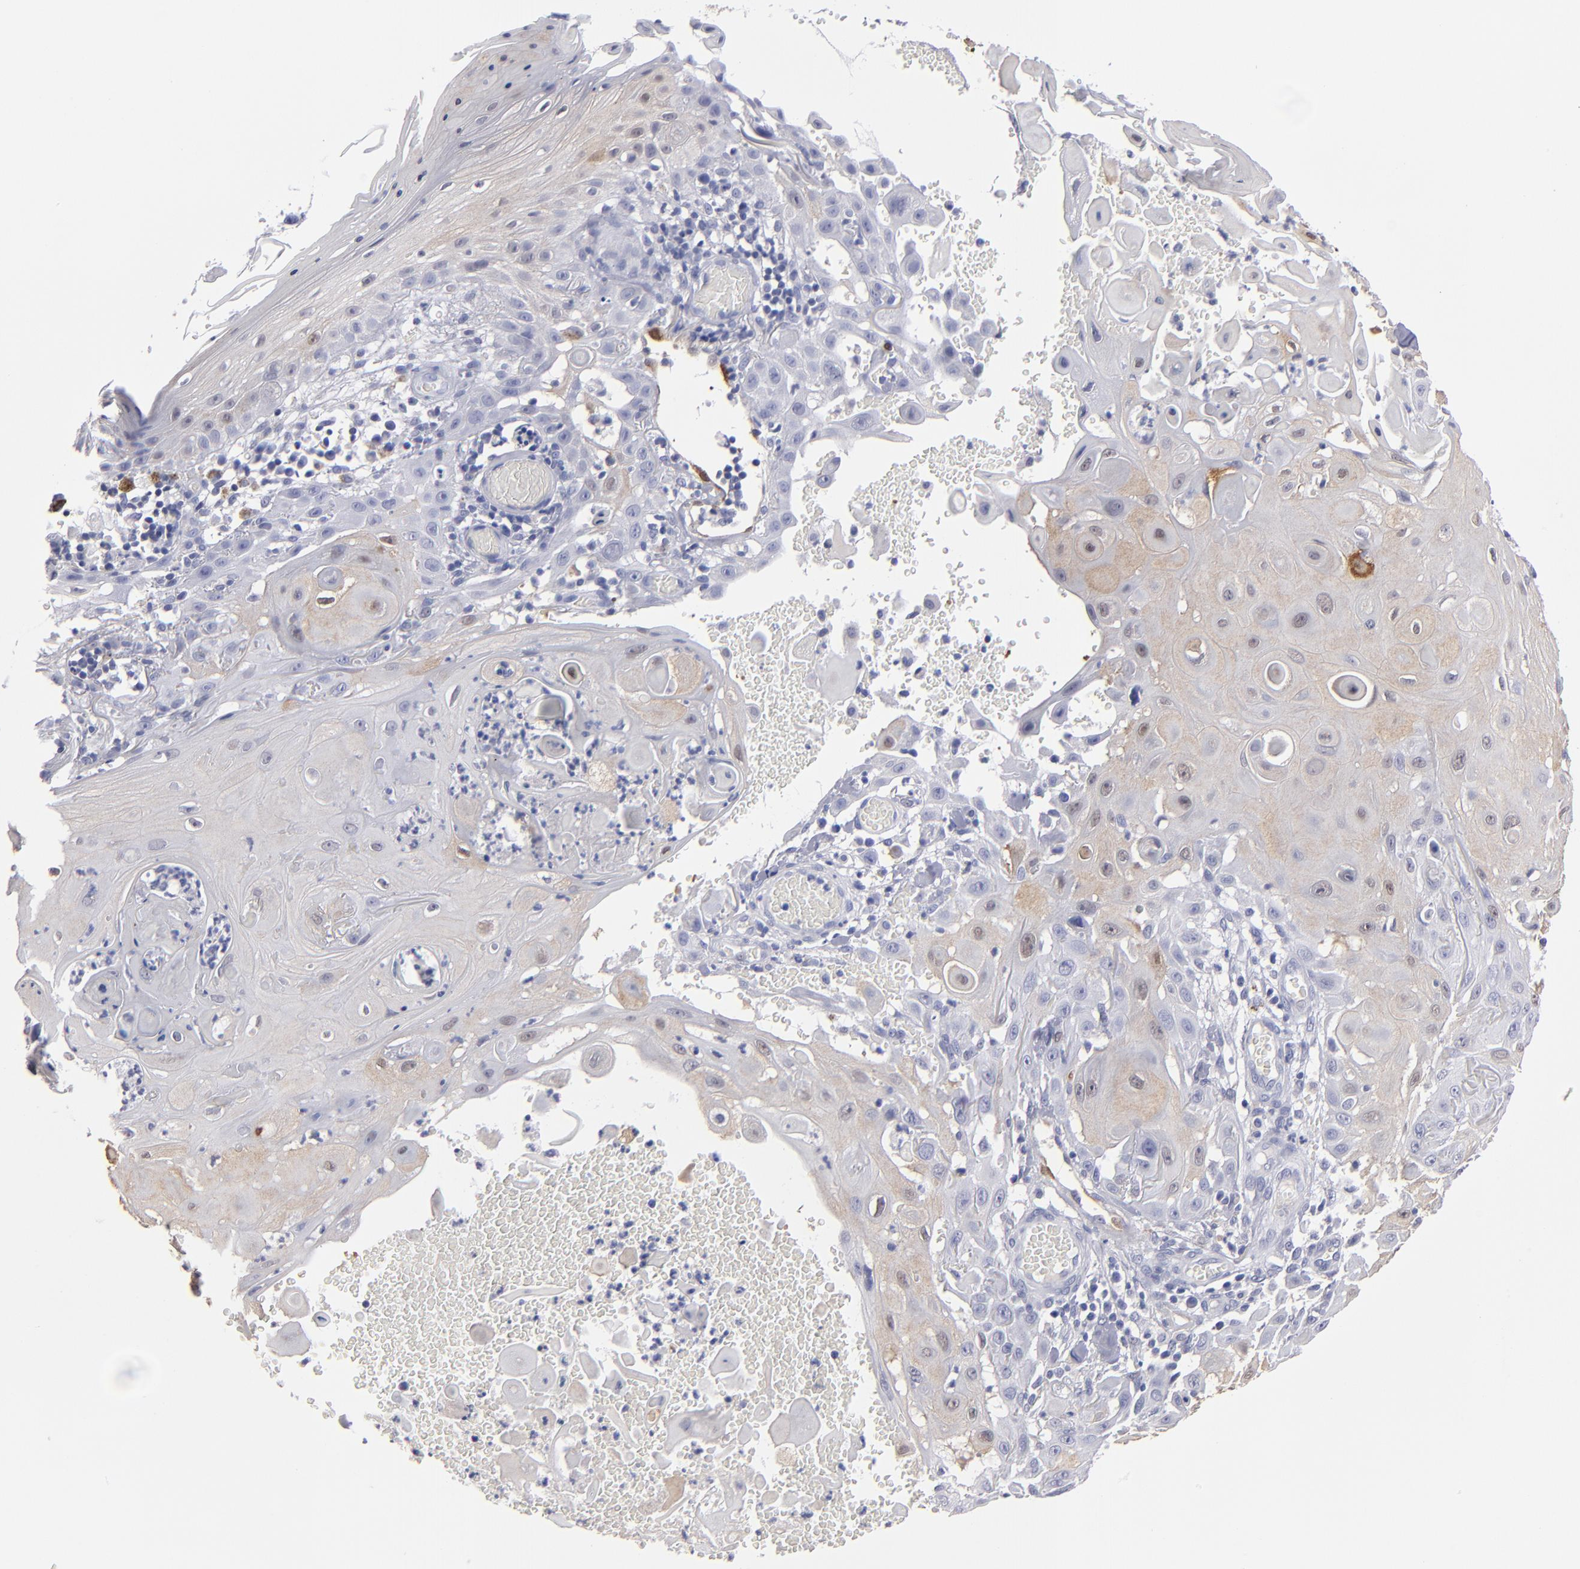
{"staining": {"intensity": "weak", "quantity": "<25%", "location": "cytoplasmic/membranous,nuclear"}, "tissue": "skin cancer", "cell_type": "Tumor cells", "image_type": "cancer", "snomed": [{"axis": "morphology", "description": "Squamous cell carcinoma, NOS"}, {"axis": "topography", "description": "Skin"}], "caption": "Immunohistochemical staining of human squamous cell carcinoma (skin) displays no significant expression in tumor cells. (DAB IHC visualized using brightfield microscopy, high magnification).", "gene": "FABP4", "patient": {"sex": "male", "age": 24}}